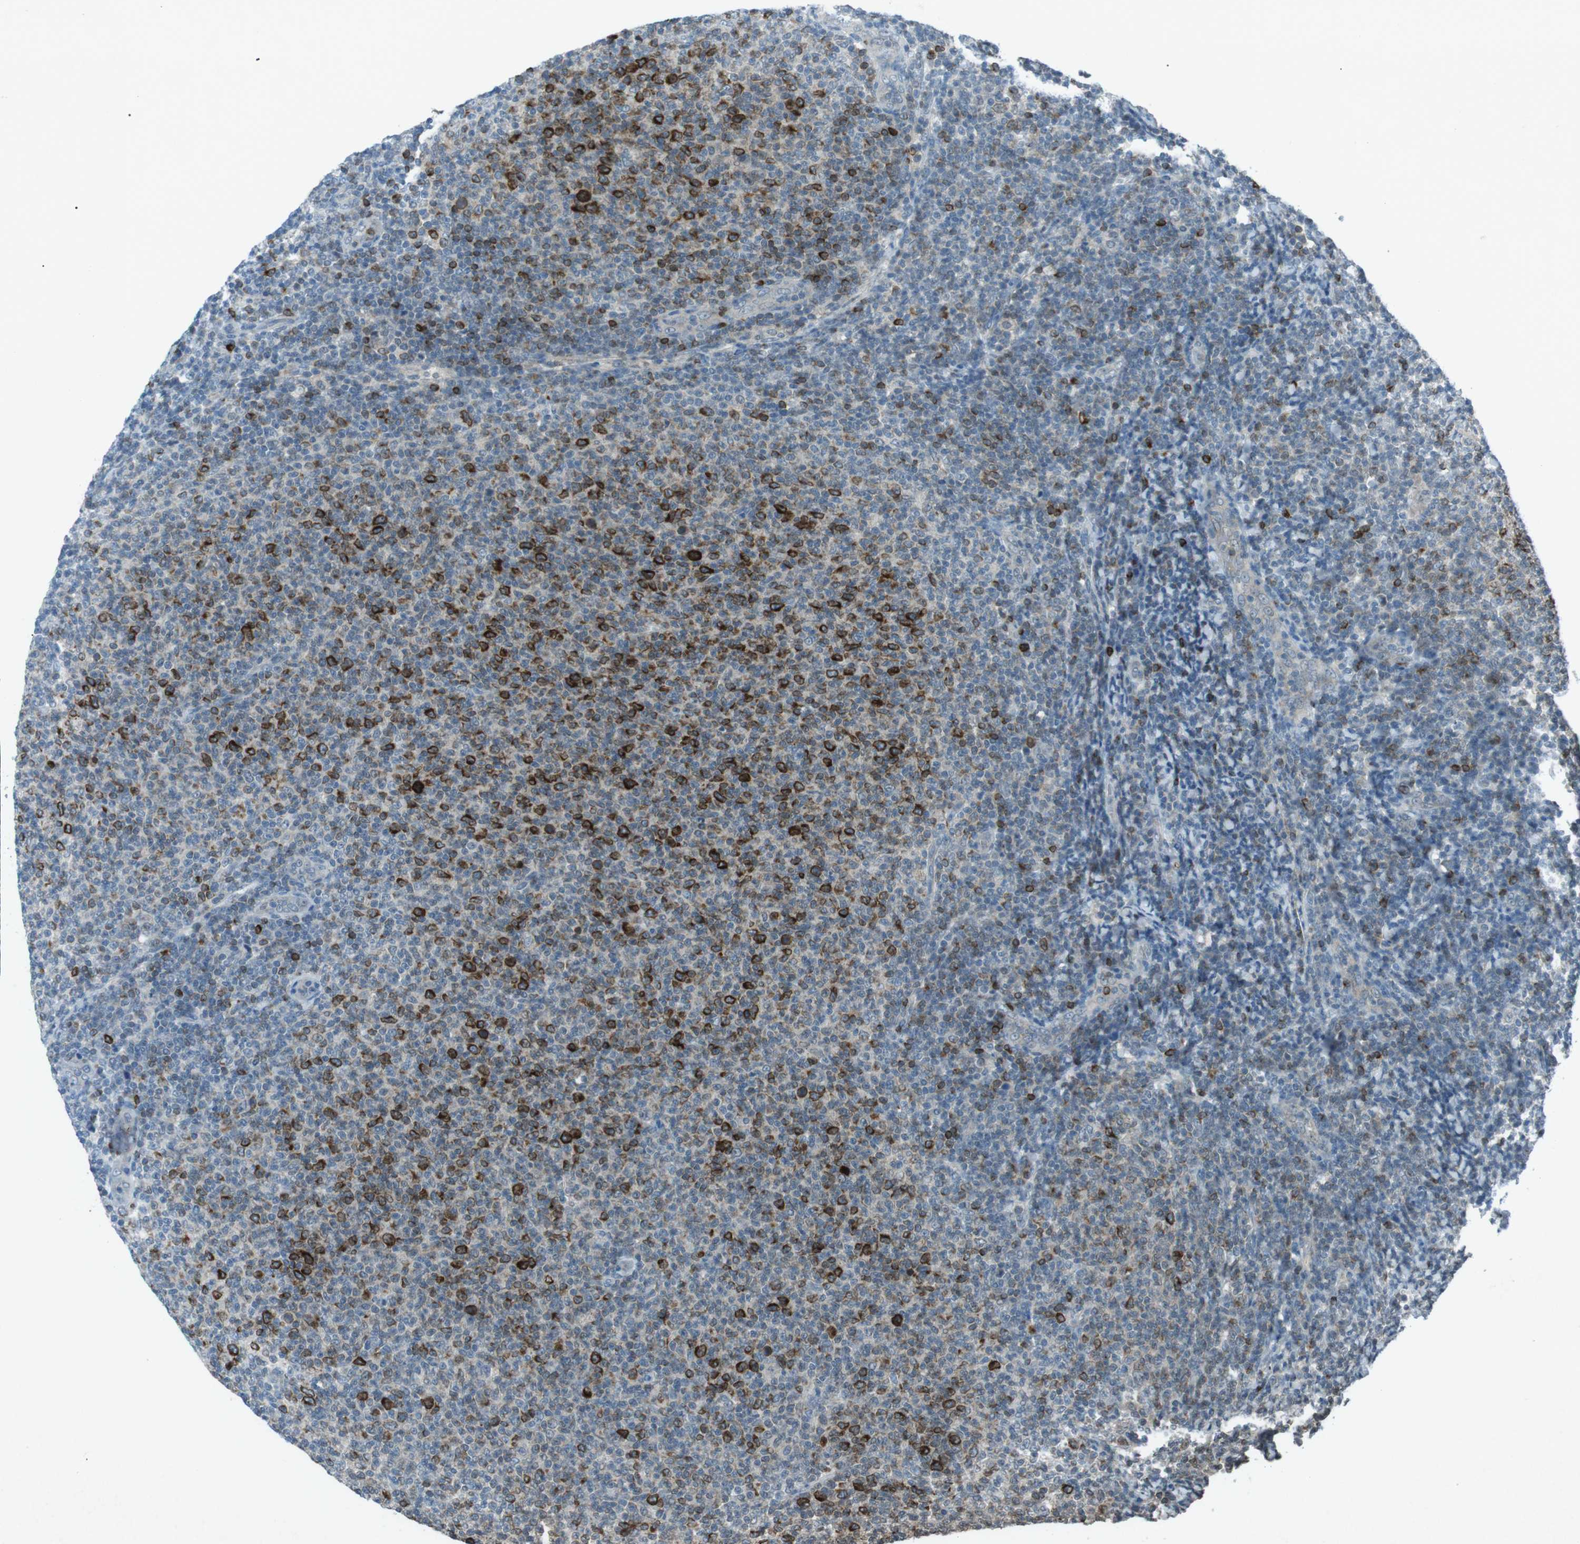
{"staining": {"intensity": "strong", "quantity": "25%-75%", "location": "cytoplasmic/membranous"}, "tissue": "lymphoma", "cell_type": "Tumor cells", "image_type": "cancer", "snomed": [{"axis": "morphology", "description": "Malignant lymphoma, non-Hodgkin's type, Low grade"}, {"axis": "topography", "description": "Lymph node"}], "caption": "A histopathology image showing strong cytoplasmic/membranous positivity in approximately 25%-75% of tumor cells in lymphoma, as visualized by brown immunohistochemical staining.", "gene": "FCRLA", "patient": {"sex": "male", "age": 66}}